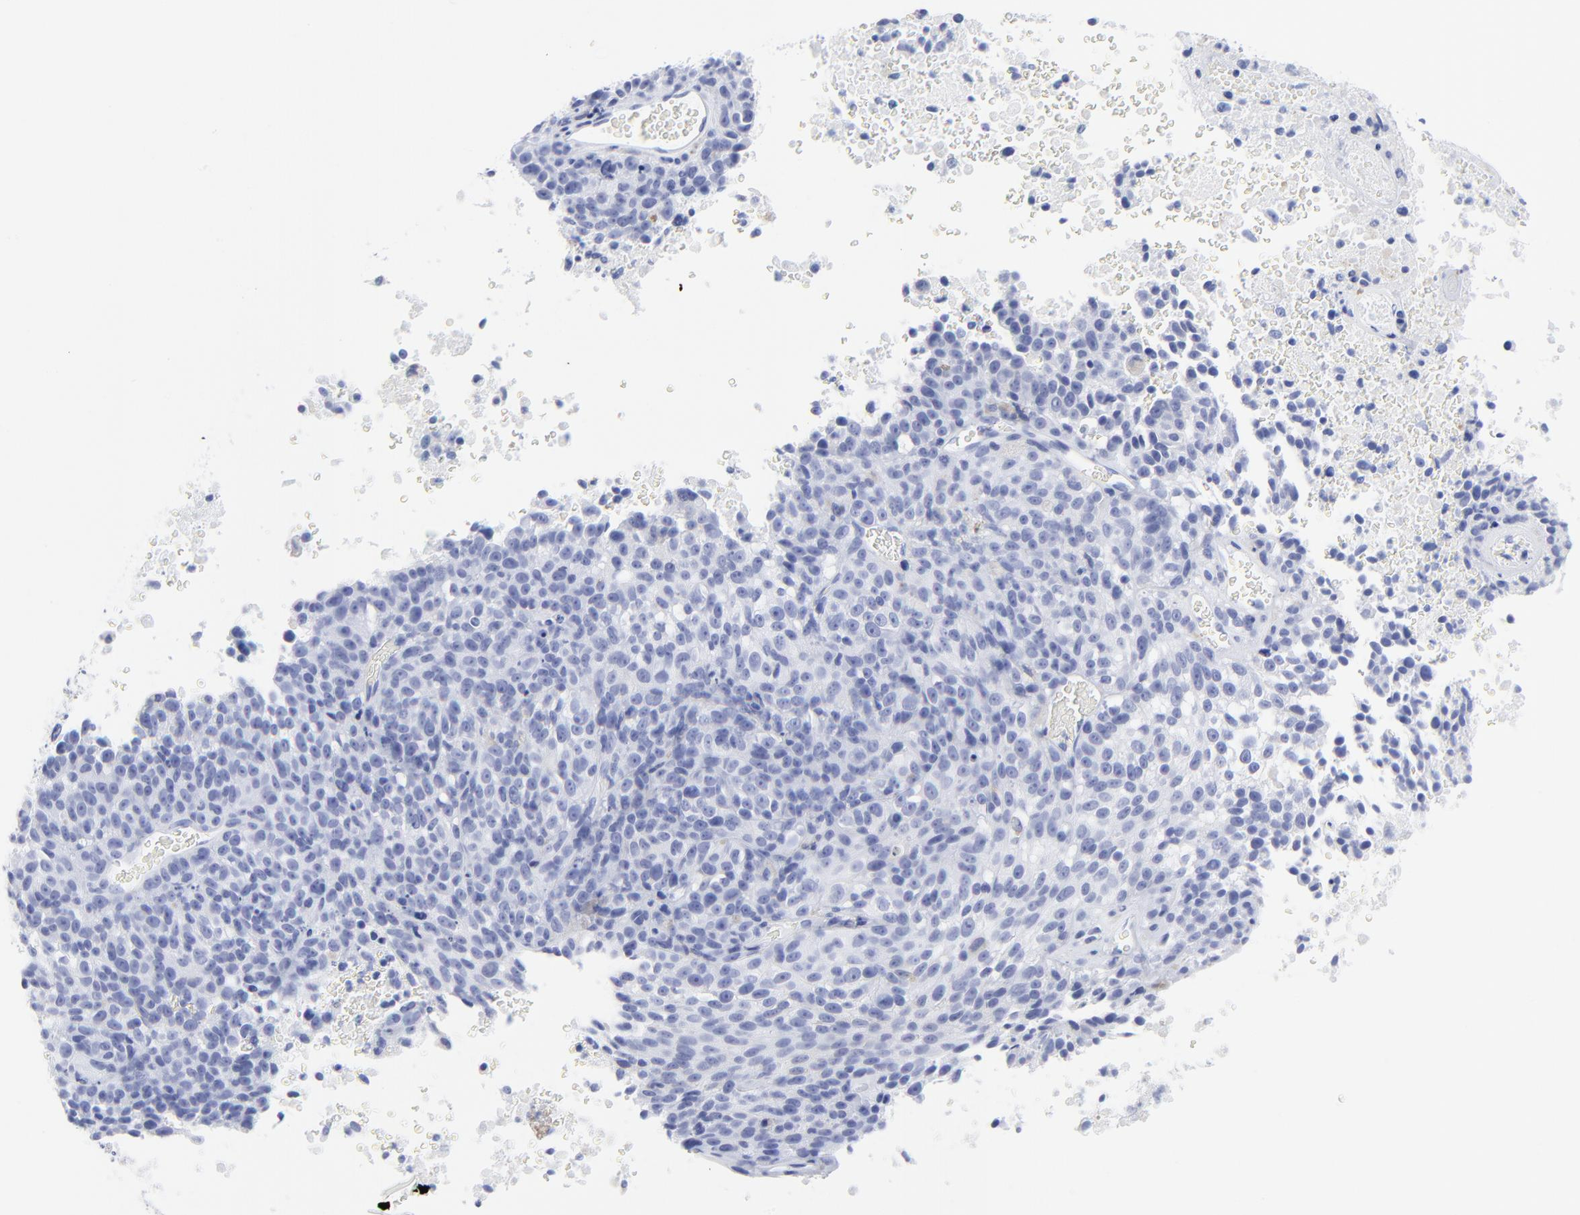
{"staining": {"intensity": "negative", "quantity": "none", "location": "none"}, "tissue": "melanoma", "cell_type": "Tumor cells", "image_type": "cancer", "snomed": [{"axis": "morphology", "description": "Malignant melanoma, Metastatic site"}, {"axis": "topography", "description": "Cerebral cortex"}], "caption": "IHC micrograph of neoplastic tissue: malignant melanoma (metastatic site) stained with DAB shows no significant protein positivity in tumor cells.", "gene": "DCN", "patient": {"sex": "female", "age": 52}}